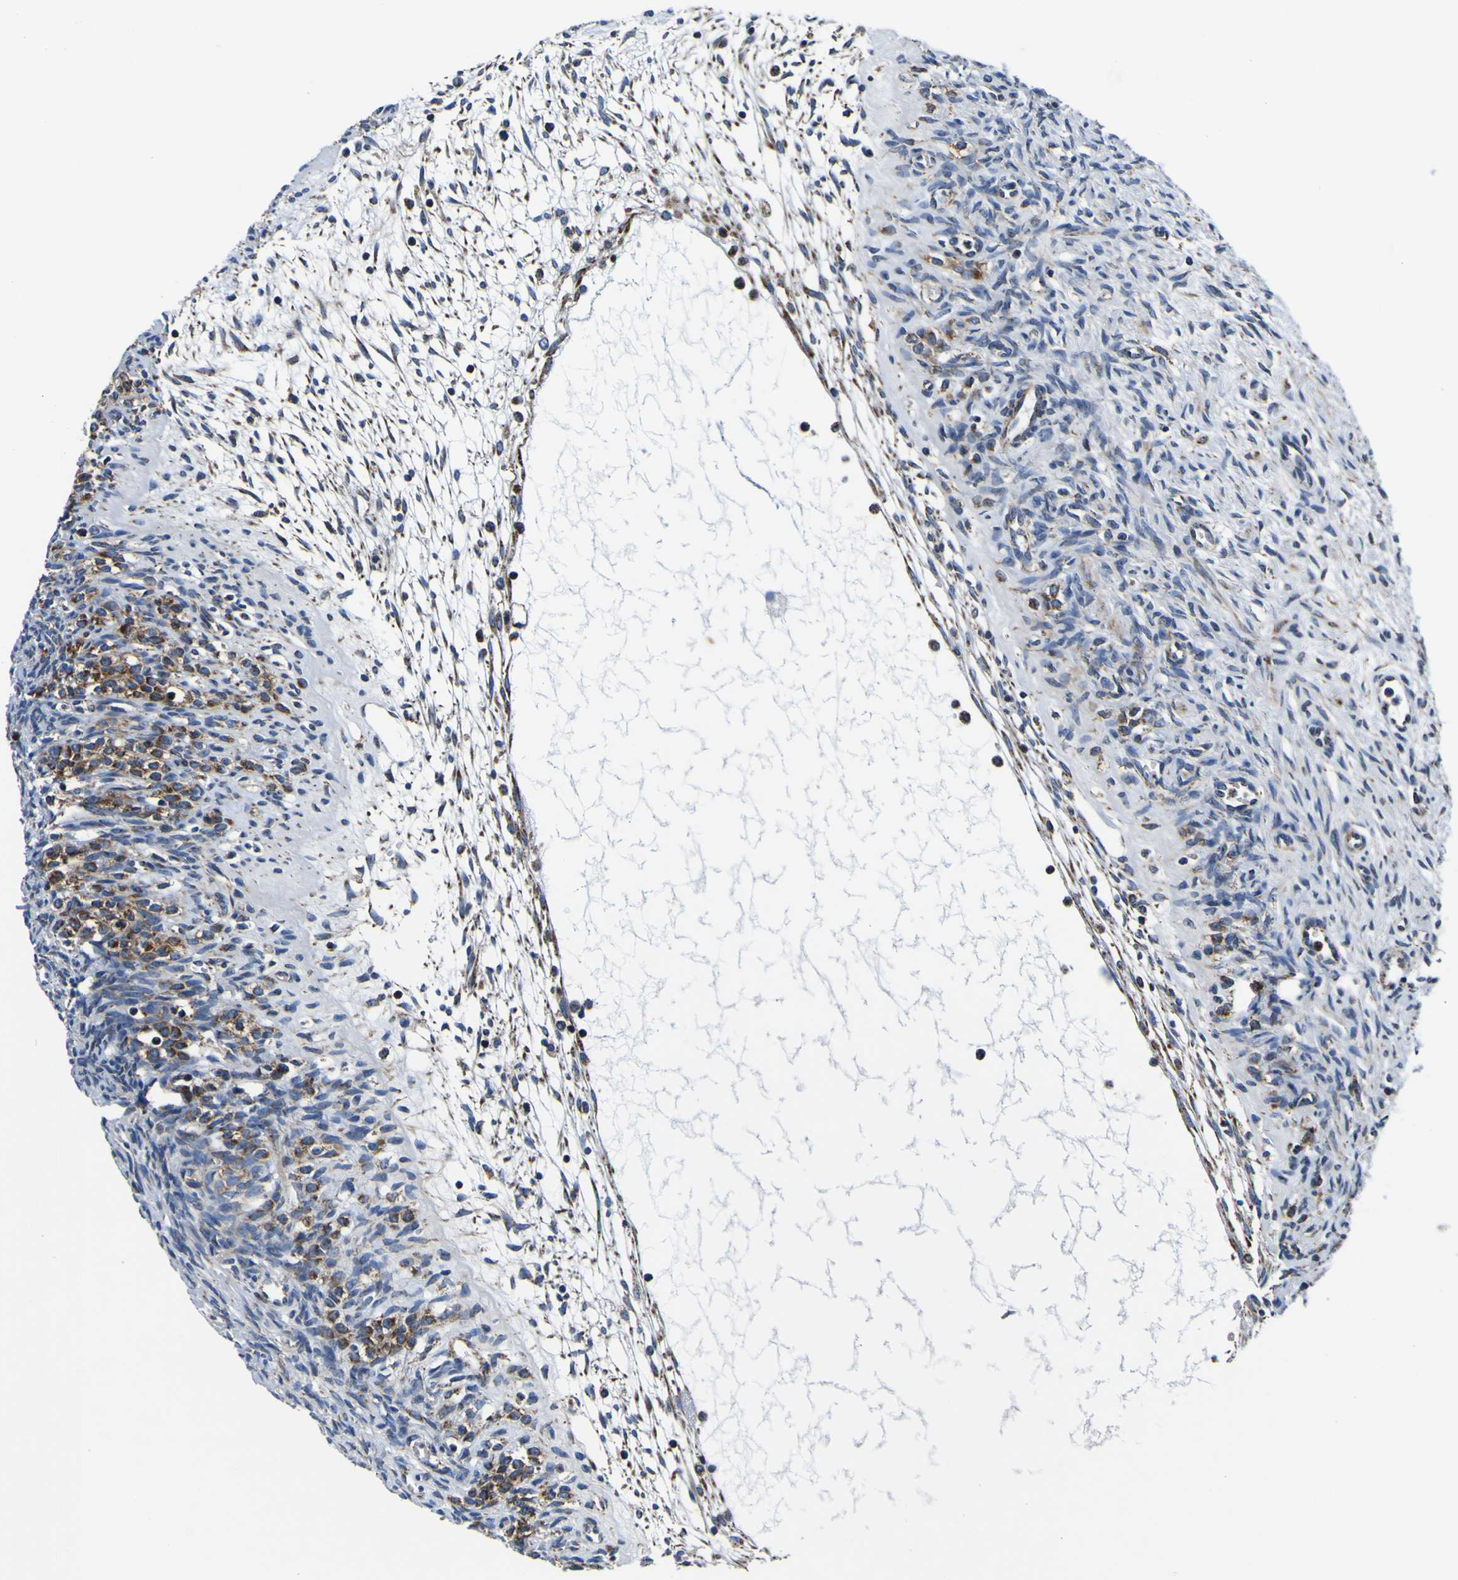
{"staining": {"intensity": "strong", "quantity": "25%-75%", "location": "cytoplasmic/membranous"}, "tissue": "ovary", "cell_type": "Ovarian stroma cells", "image_type": "normal", "snomed": [{"axis": "morphology", "description": "Normal tissue, NOS"}, {"axis": "topography", "description": "Ovary"}], "caption": "Brown immunohistochemical staining in normal human ovary reveals strong cytoplasmic/membranous positivity in about 25%-75% of ovarian stroma cells. The staining was performed using DAB (3,3'-diaminobenzidine) to visualize the protein expression in brown, while the nuclei were stained in blue with hematoxylin (Magnification: 20x).", "gene": "PTRH2", "patient": {"sex": "female", "age": 33}}